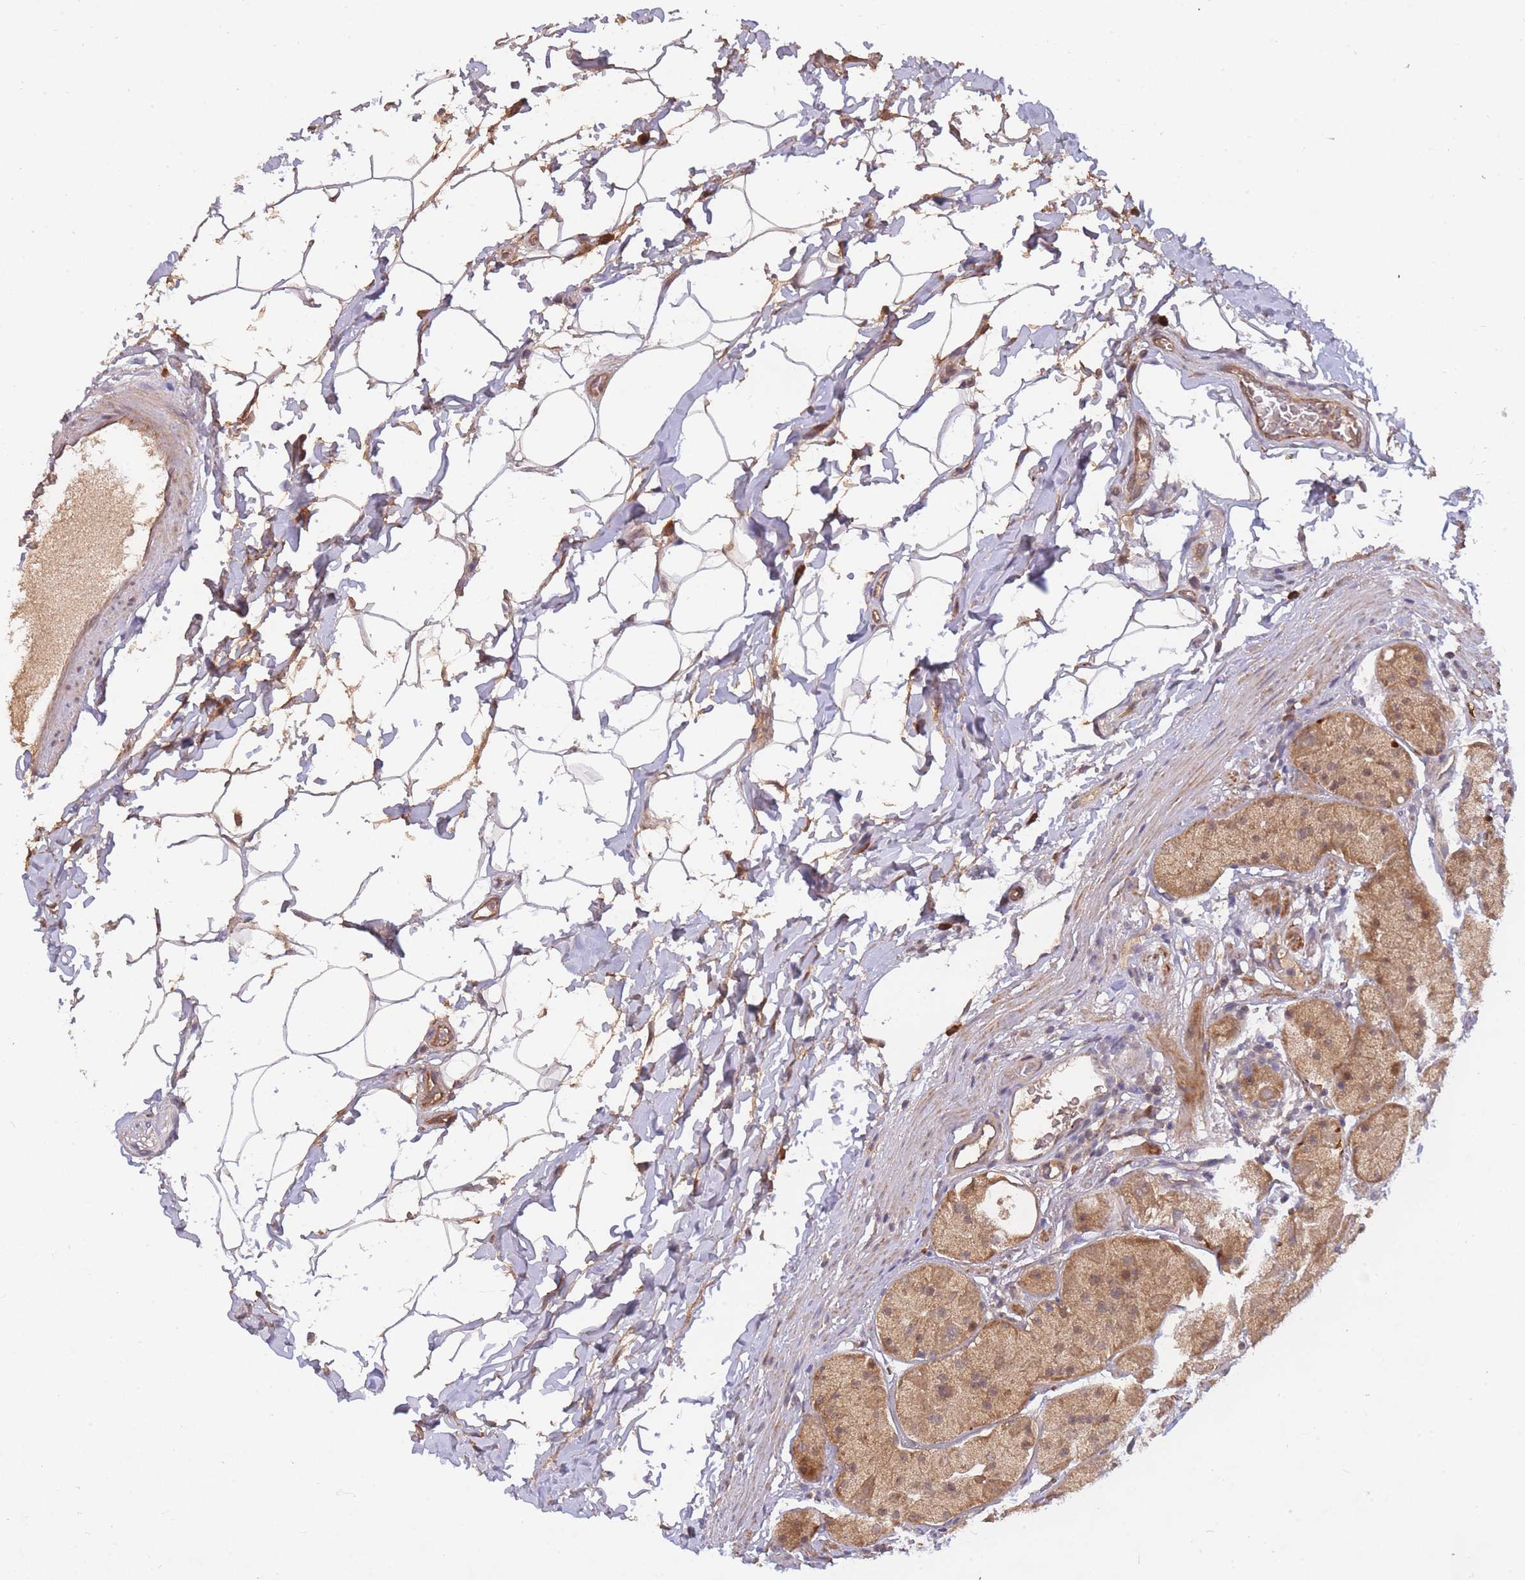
{"staining": {"intensity": "moderate", "quantity": ">75%", "location": "cytoplasmic/membranous,nuclear"}, "tissue": "stomach", "cell_type": "Glandular cells", "image_type": "normal", "snomed": [{"axis": "morphology", "description": "Normal tissue, NOS"}, {"axis": "topography", "description": "Stomach"}], "caption": "Protein expression by IHC demonstrates moderate cytoplasmic/membranous,nuclear expression in approximately >75% of glandular cells in normal stomach.", "gene": "SMC6", "patient": {"sex": "male", "age": 57}}